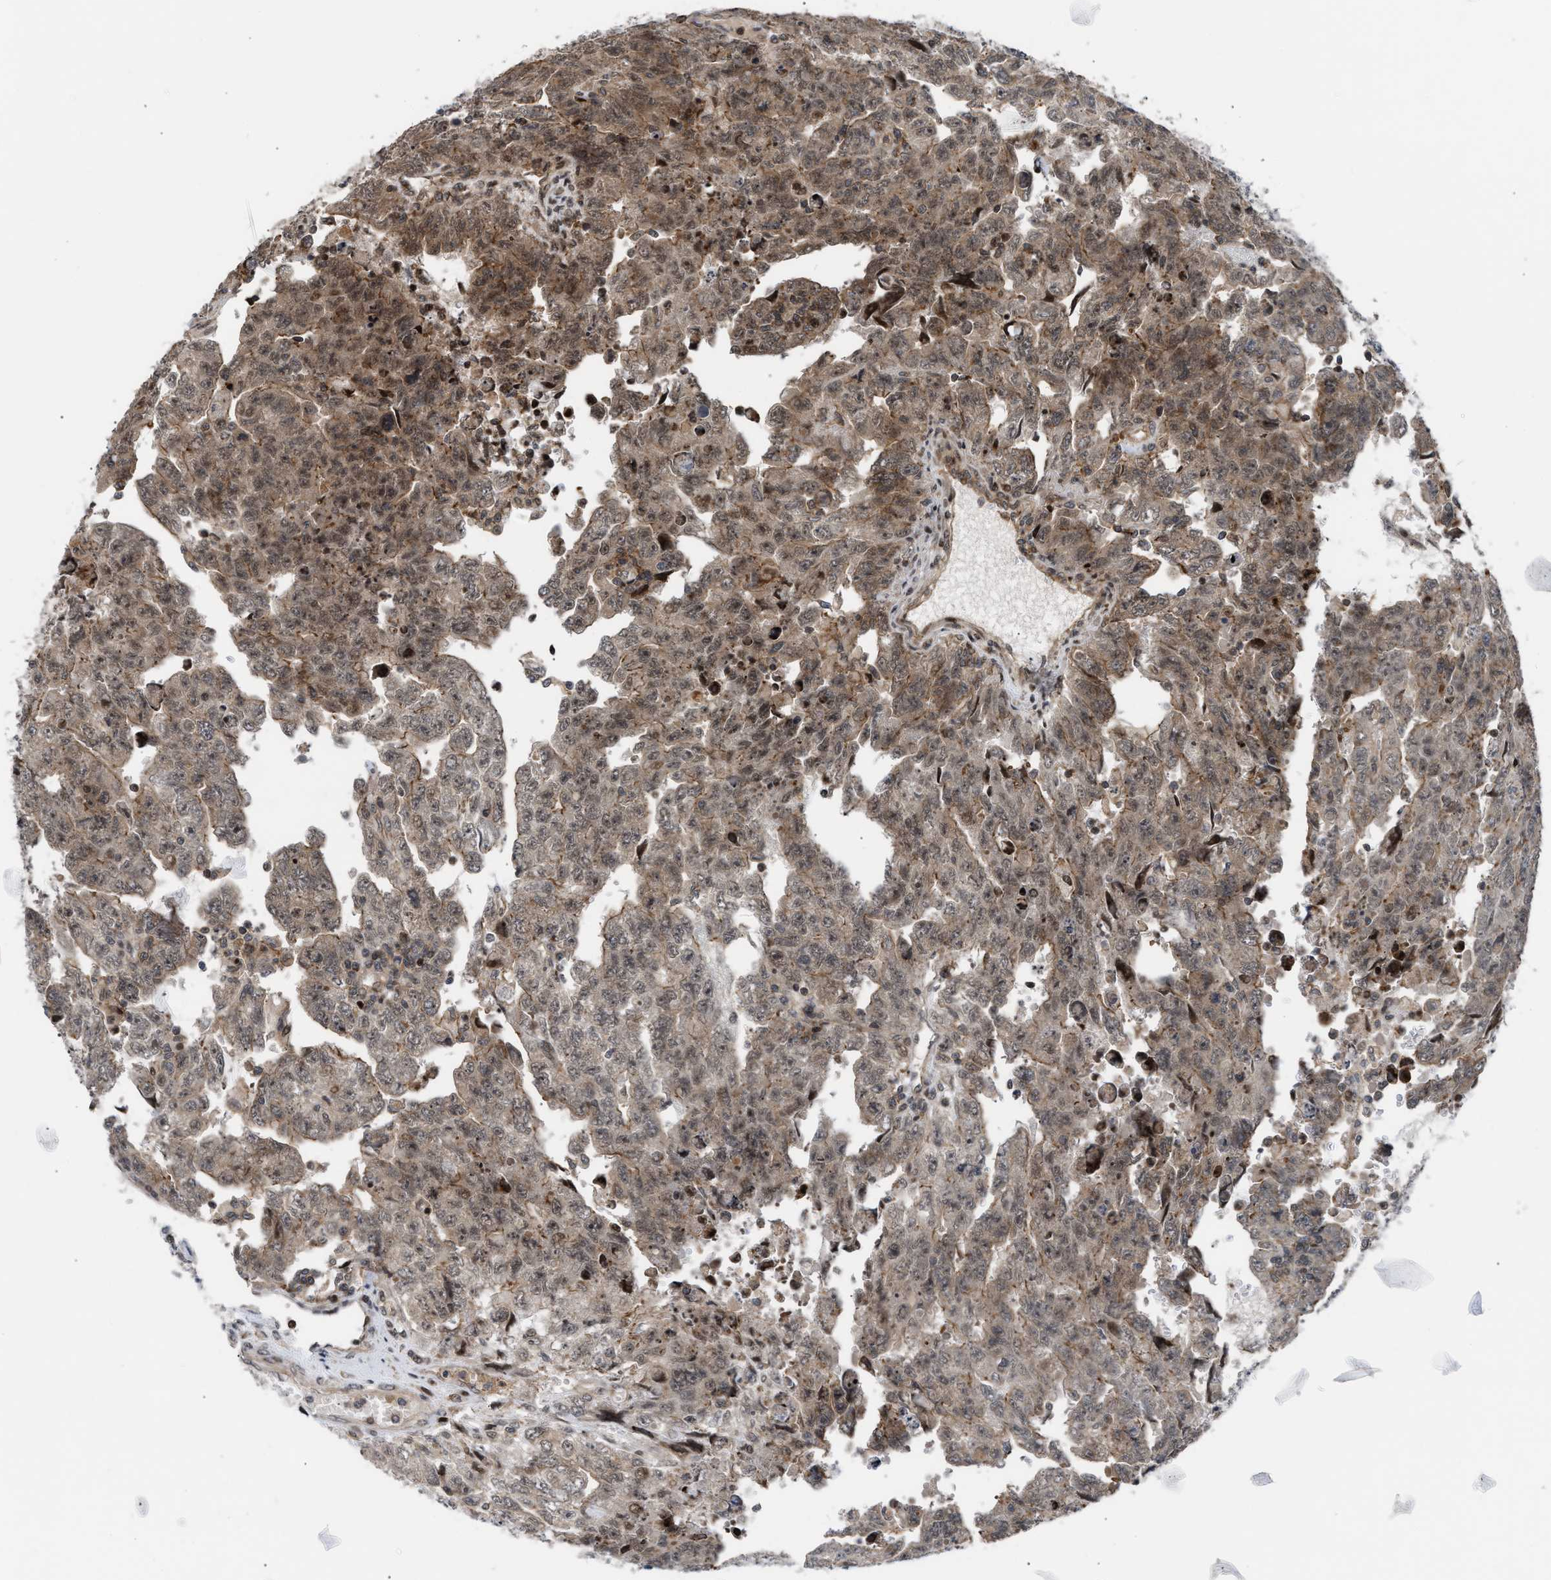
{"staining": {"intensity": "moderate", "quantity": ">75%", "location": "cytoplasmic/membranous,nuclear"}, "tissue": "testis cancer", "cell_type": "Tumor cells", "image_type": "cancer", "snomed": [{"axis": "morphology", "description": "Carcinoma, Embryonal, NOS"}, {"axis": "topography", "description": "Testis"}], "caption": "High-power microscopy captured an IHC histopathology image of testis cancer (embryonal carcinoma), revealing moderate cytoplasmic/membranous and nuclear staining in approximately >75% of tumor cells. (IHC, brightfield microscopy, high magnification).", "gene": "STAU2", "patient": {"sex": "male", "age": 28}}